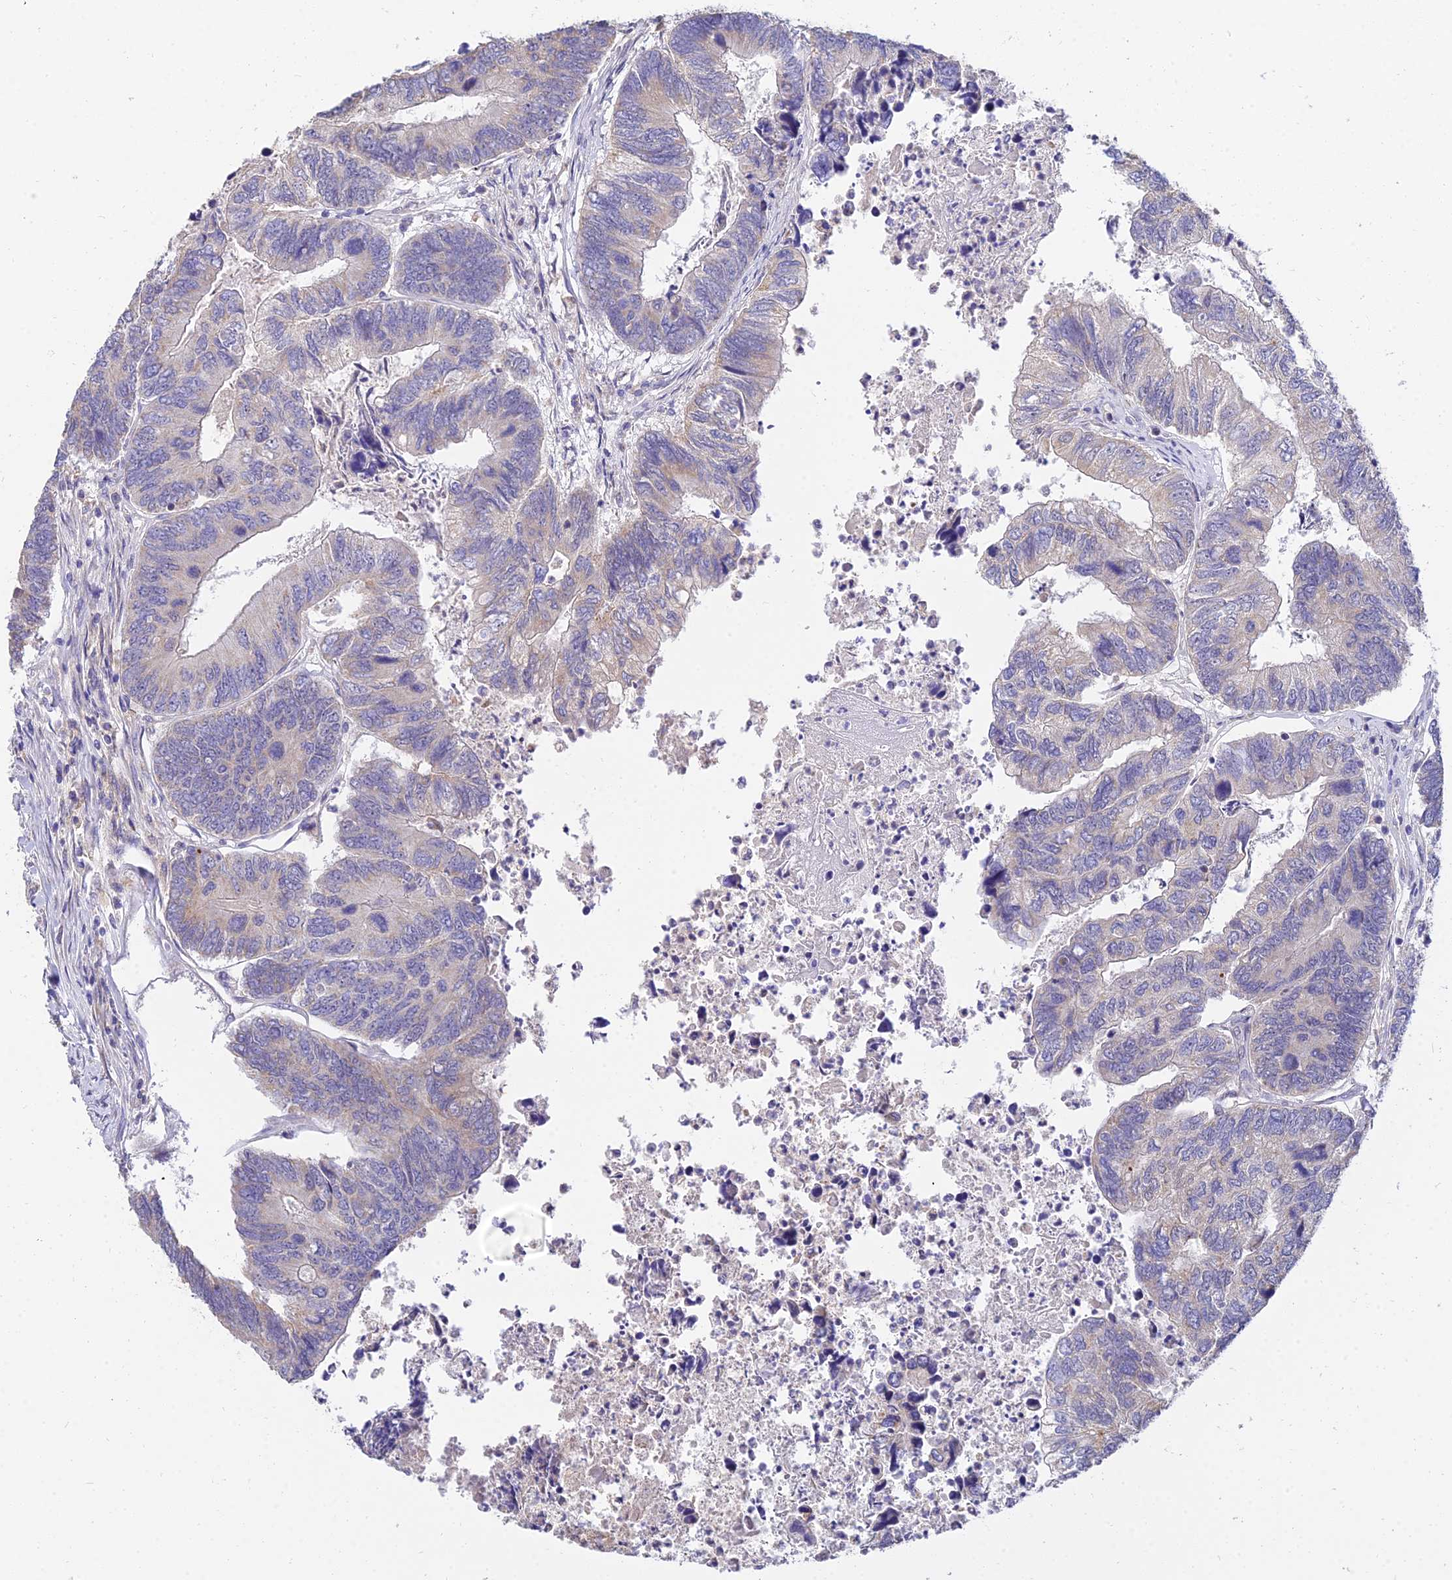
{"staining": {"intensity": "moderate", "quantity": "<25%", "location": "cytoplasmic/membranous"}, "tissue": "colorectal cancer", "cell_type": "Tumor cells", "image_type": "cancer", "snomed": [{"axis": "morphology", "description": "Adenocarcinoma, NOS"}, {"axis": "topography", "description": "Colon"}], "caption": "A brown stain shows moderate cytoplasmic/membranous expression of a protein in human adenocarcinoma (colorectal) tumor cells.", "gene": "ARL8B", "patient": {"sex": "female", "age": 67}}